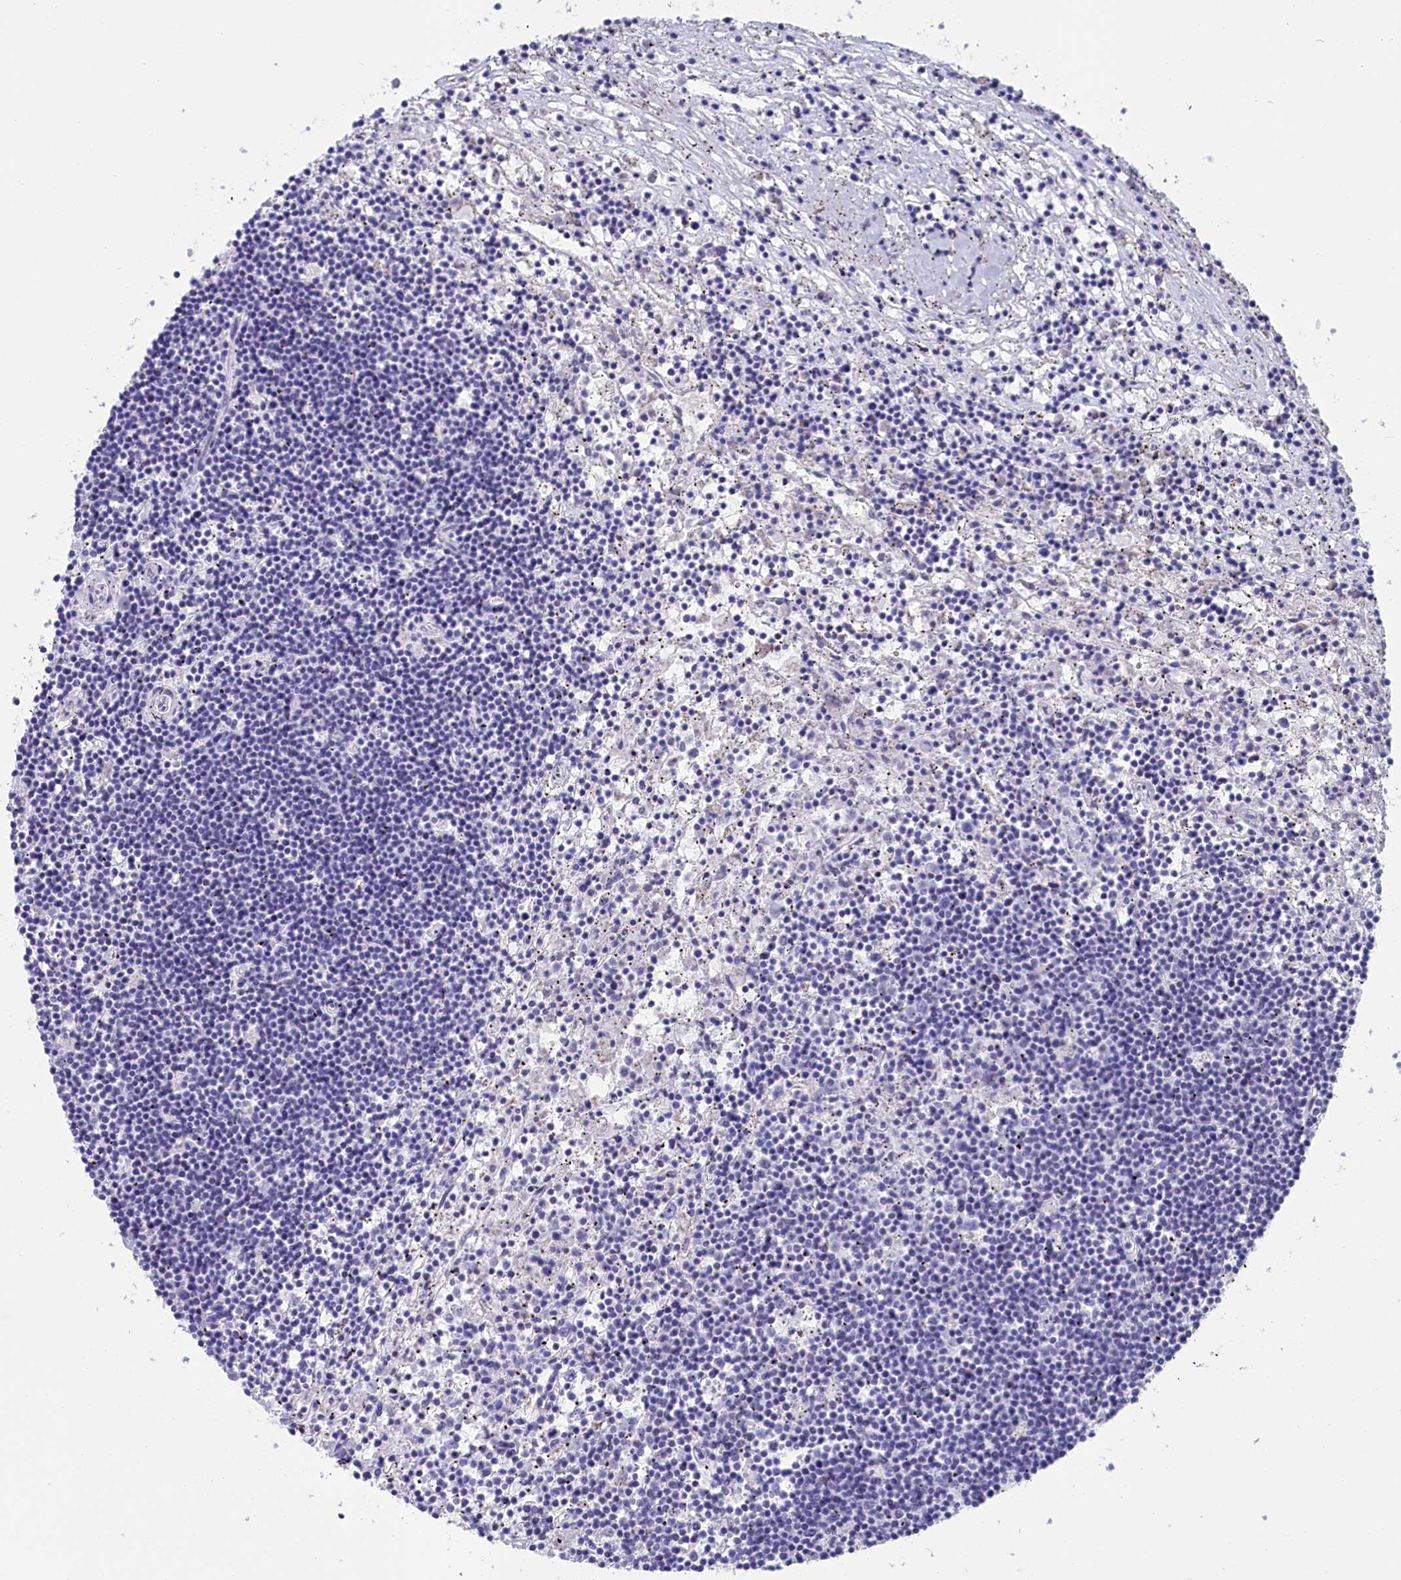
{"staining": {"intensity": "negative", "quantity": "none", "location": "none"}, "tissue": "lymphoma", "cell_type": "Tumor cells", "image_type": "cancer", "snomed": [{"axis": "morphology", "description": "Malignant lymphoma, non-Hodgkin's type, Low grade"}, {"axis": "topography", "description": "Spleen"}], "caption": "This is an IHC image of lymphoma. There is no staining in tumor cells.", "gene": "PRDM12", "patient": {"sex": "male", "age": 76}}